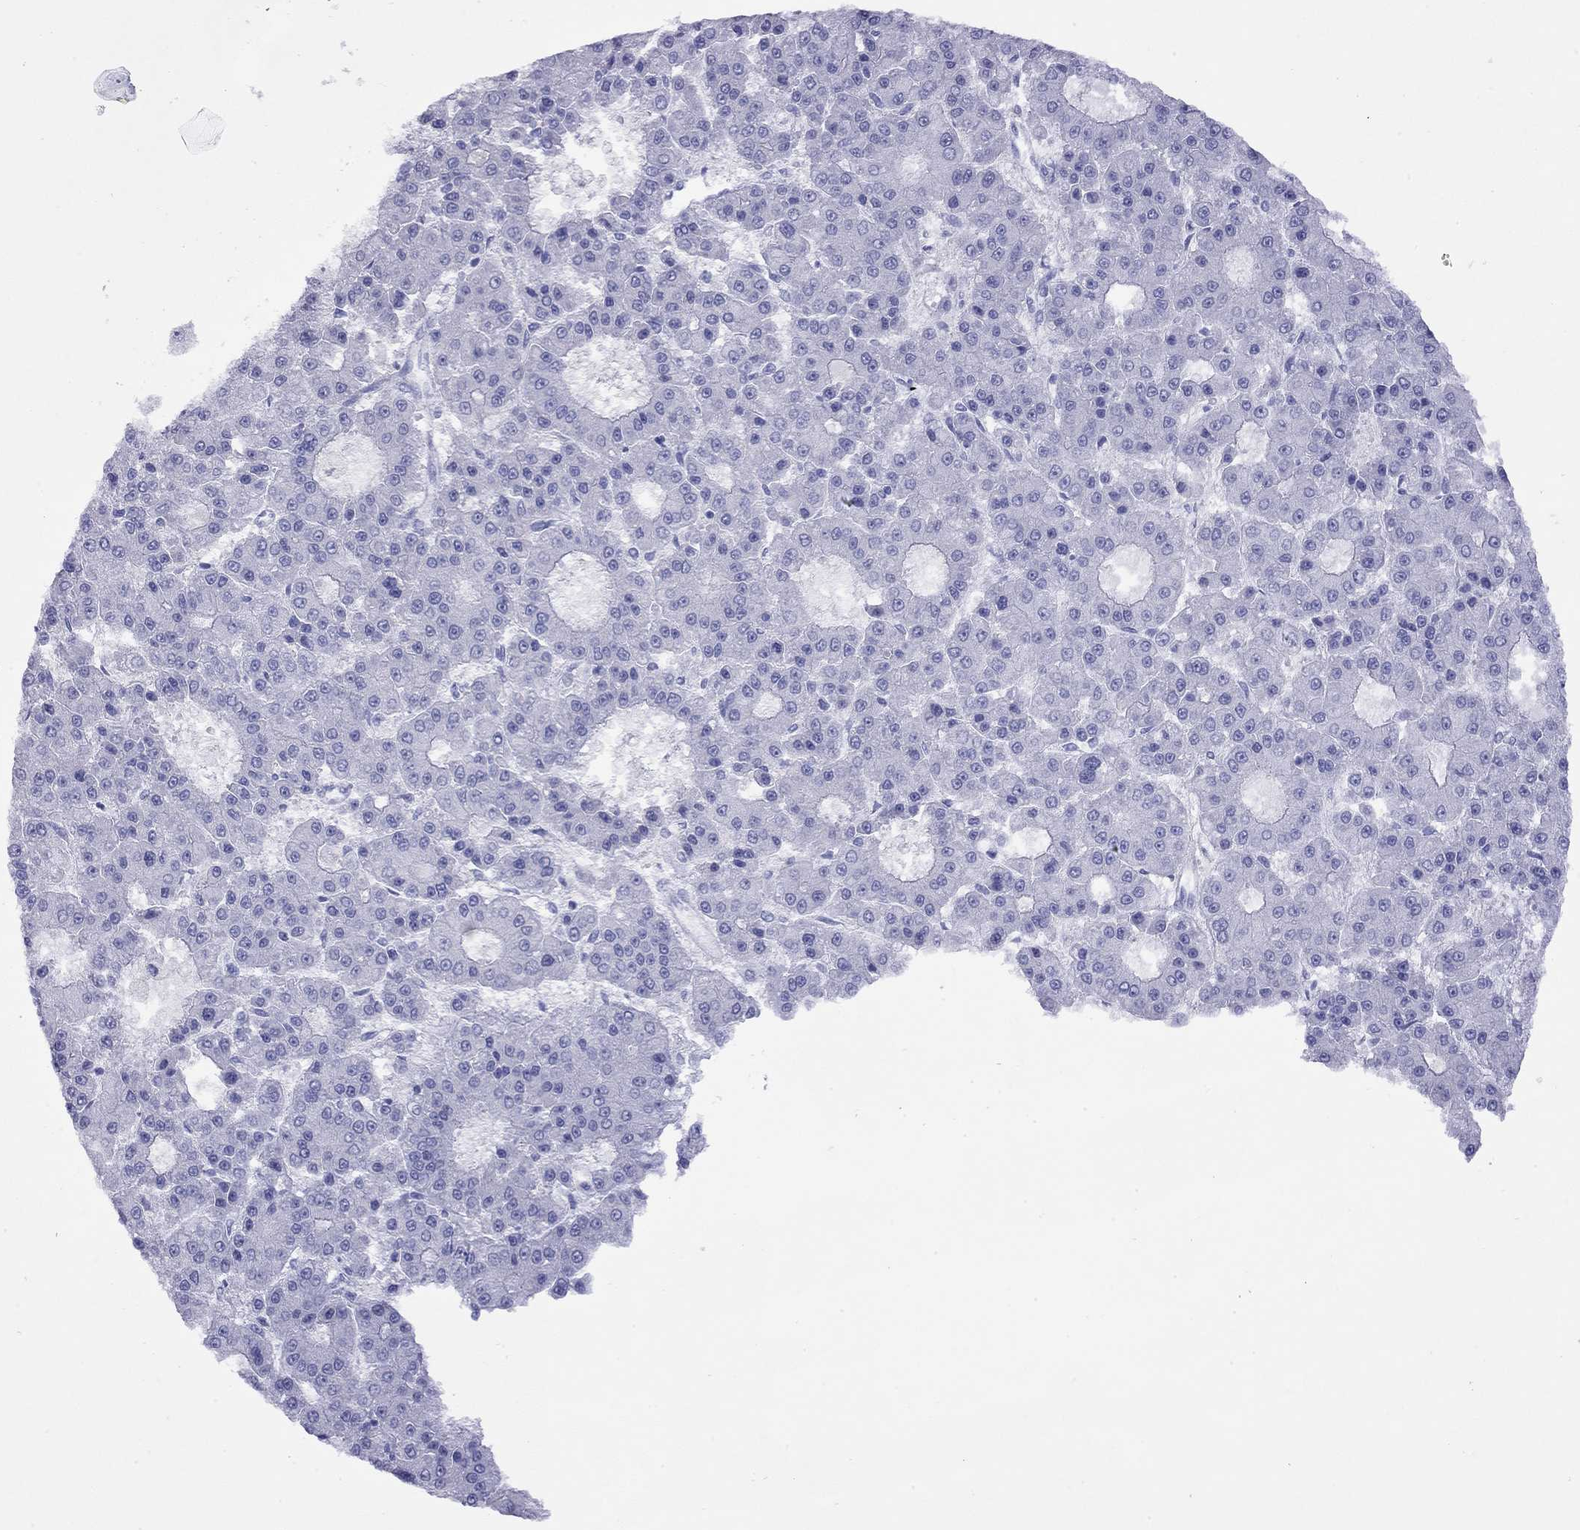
{"staining": {"intensity": "negative", "quantity": "none", "location": "none"}, "tissue": "liver cancer", "cell_type": "Tumor cells", "image_type": "cancer", "snomed": [{"axis": "morphology", "description": "Carcinoma, Hepatocellular, NOS"}, {"axis": "topography", "description": "Liver"}], "caption": "DAB (3,3'-diaminobenzidine) immunohistochemical staining of human liver hepatocellular carcinoma displays no significant expression in tumor cells.", "gene": "SLC30A8", "patient": {"sex": "male", "age": 70}}